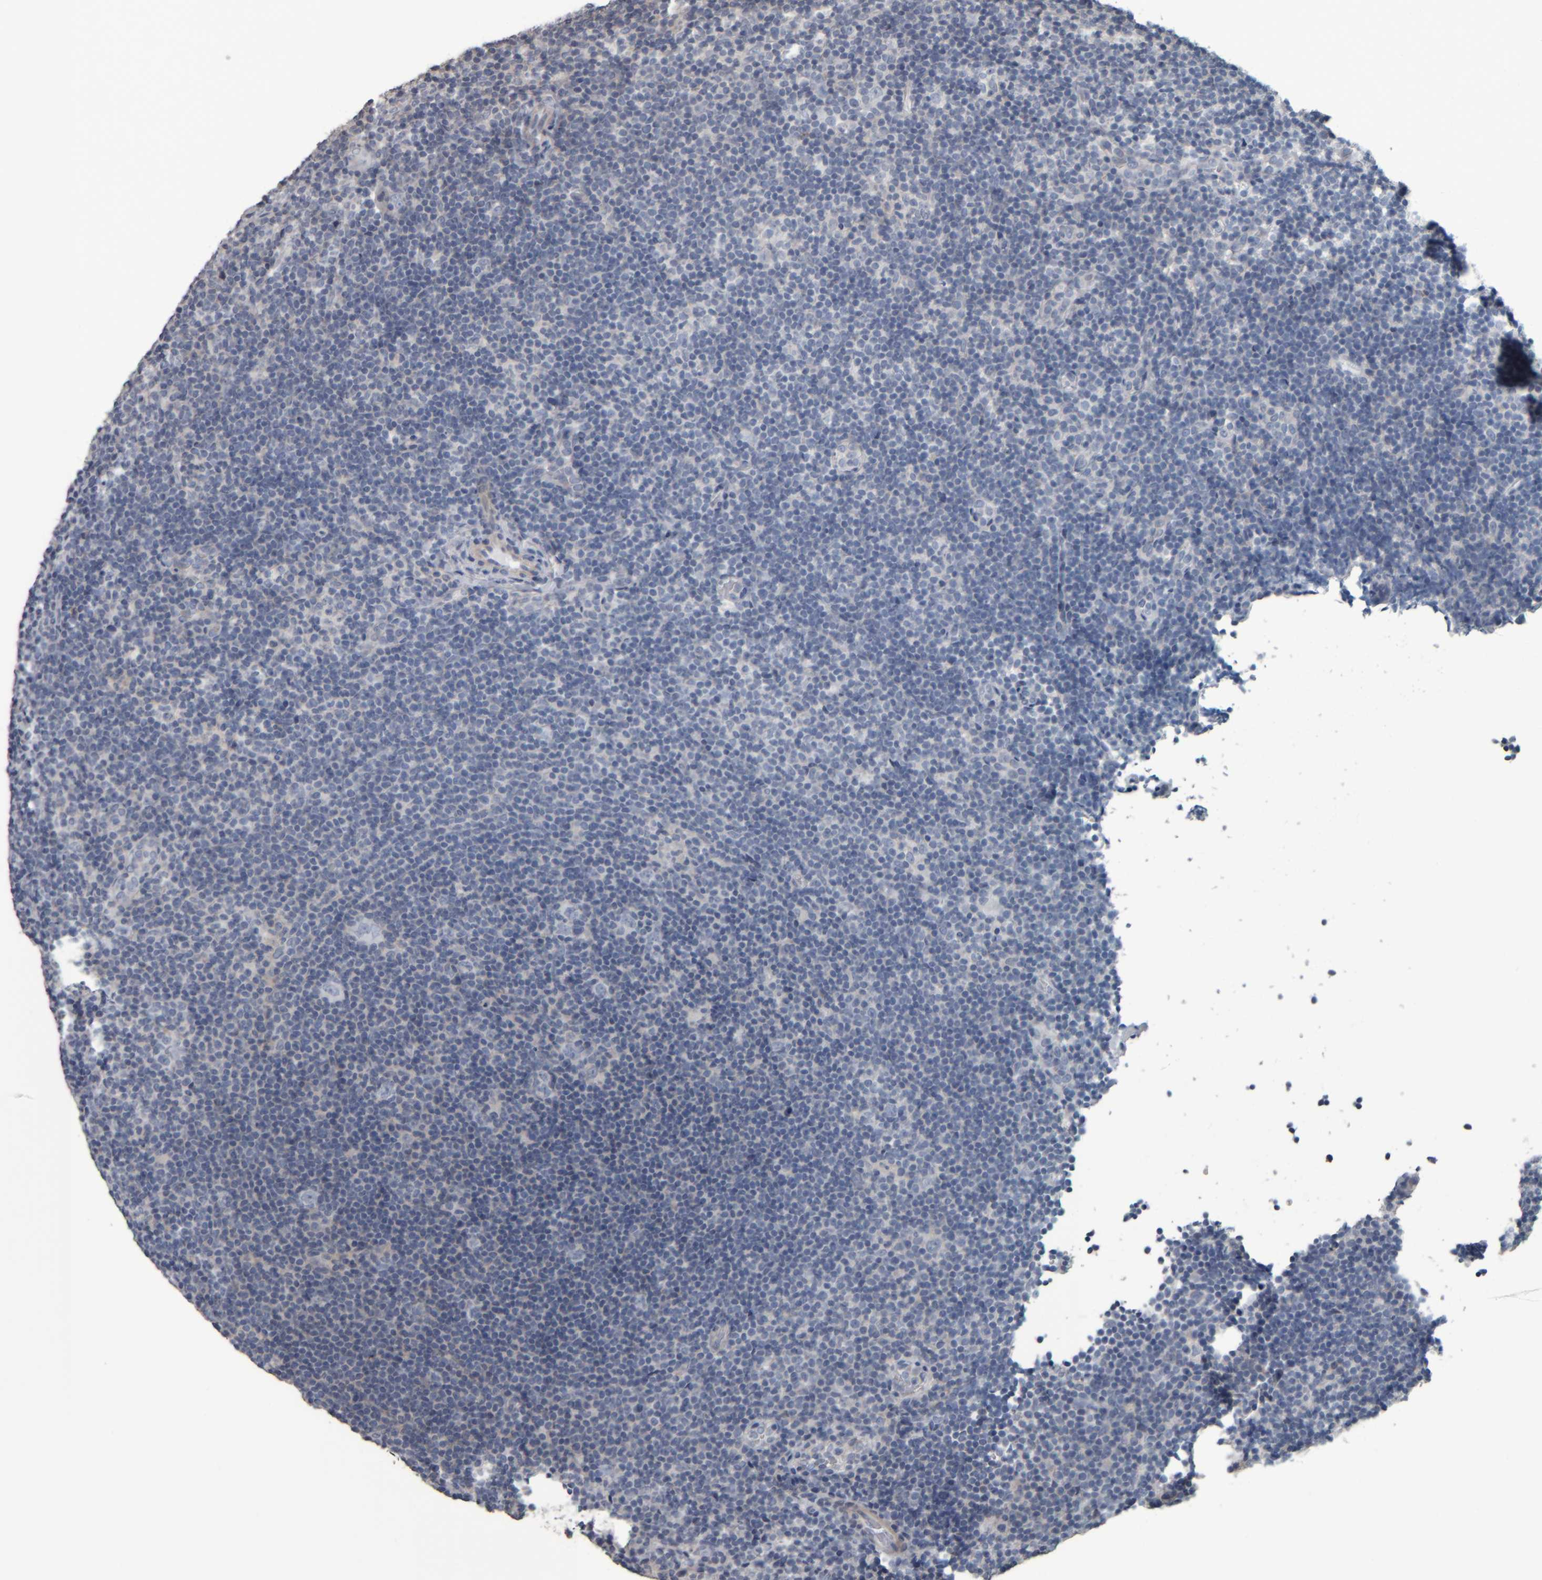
{"staining": {"intensity": "negative", "quantity": "none", "location": "none"}, "tissue": "lymphoma", "cell_type": "Tumor cells", "image_type": "cancer", "snomed": [{"axis": "morphology", "description": "Hodgkin's disease, NOS"}, {"axis": "topography", "description": "Lymph node"}], "caption": "The micrograph displays no significant positivity in tumor cells of Hodgkin's disease.", "gene": "CAVIN4", "patient": {"sex": "female", "age": 57}}